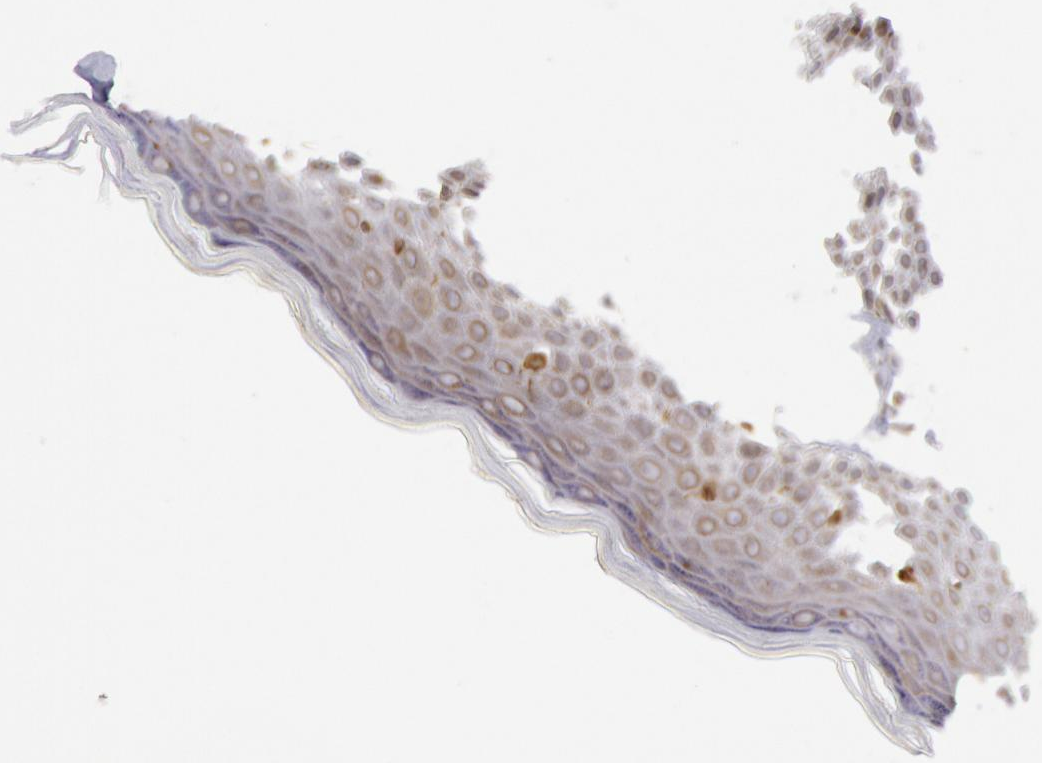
{"staining": {"intensity": "weak", "quantity": "<25%", "location": "cytoplasmic/membranous"}, "tissue": "skin", "cell_type": "Epidermal cells", "image_type": "normal", "snomed": [{"axis": "morphology", "description": "Normal tissue, NOS"}, {"axis": "topography", "description": "Anal"}], "caption": "A histopathology image of skin stained for a protein demonstrates no brown staining in epidermal cells. The staining is performed using DAB brown chromogen with nuclei counter-stained in using hematoxylin.", "gene": "PTGS2", "patient": {"sex": "female", "age": 78}}